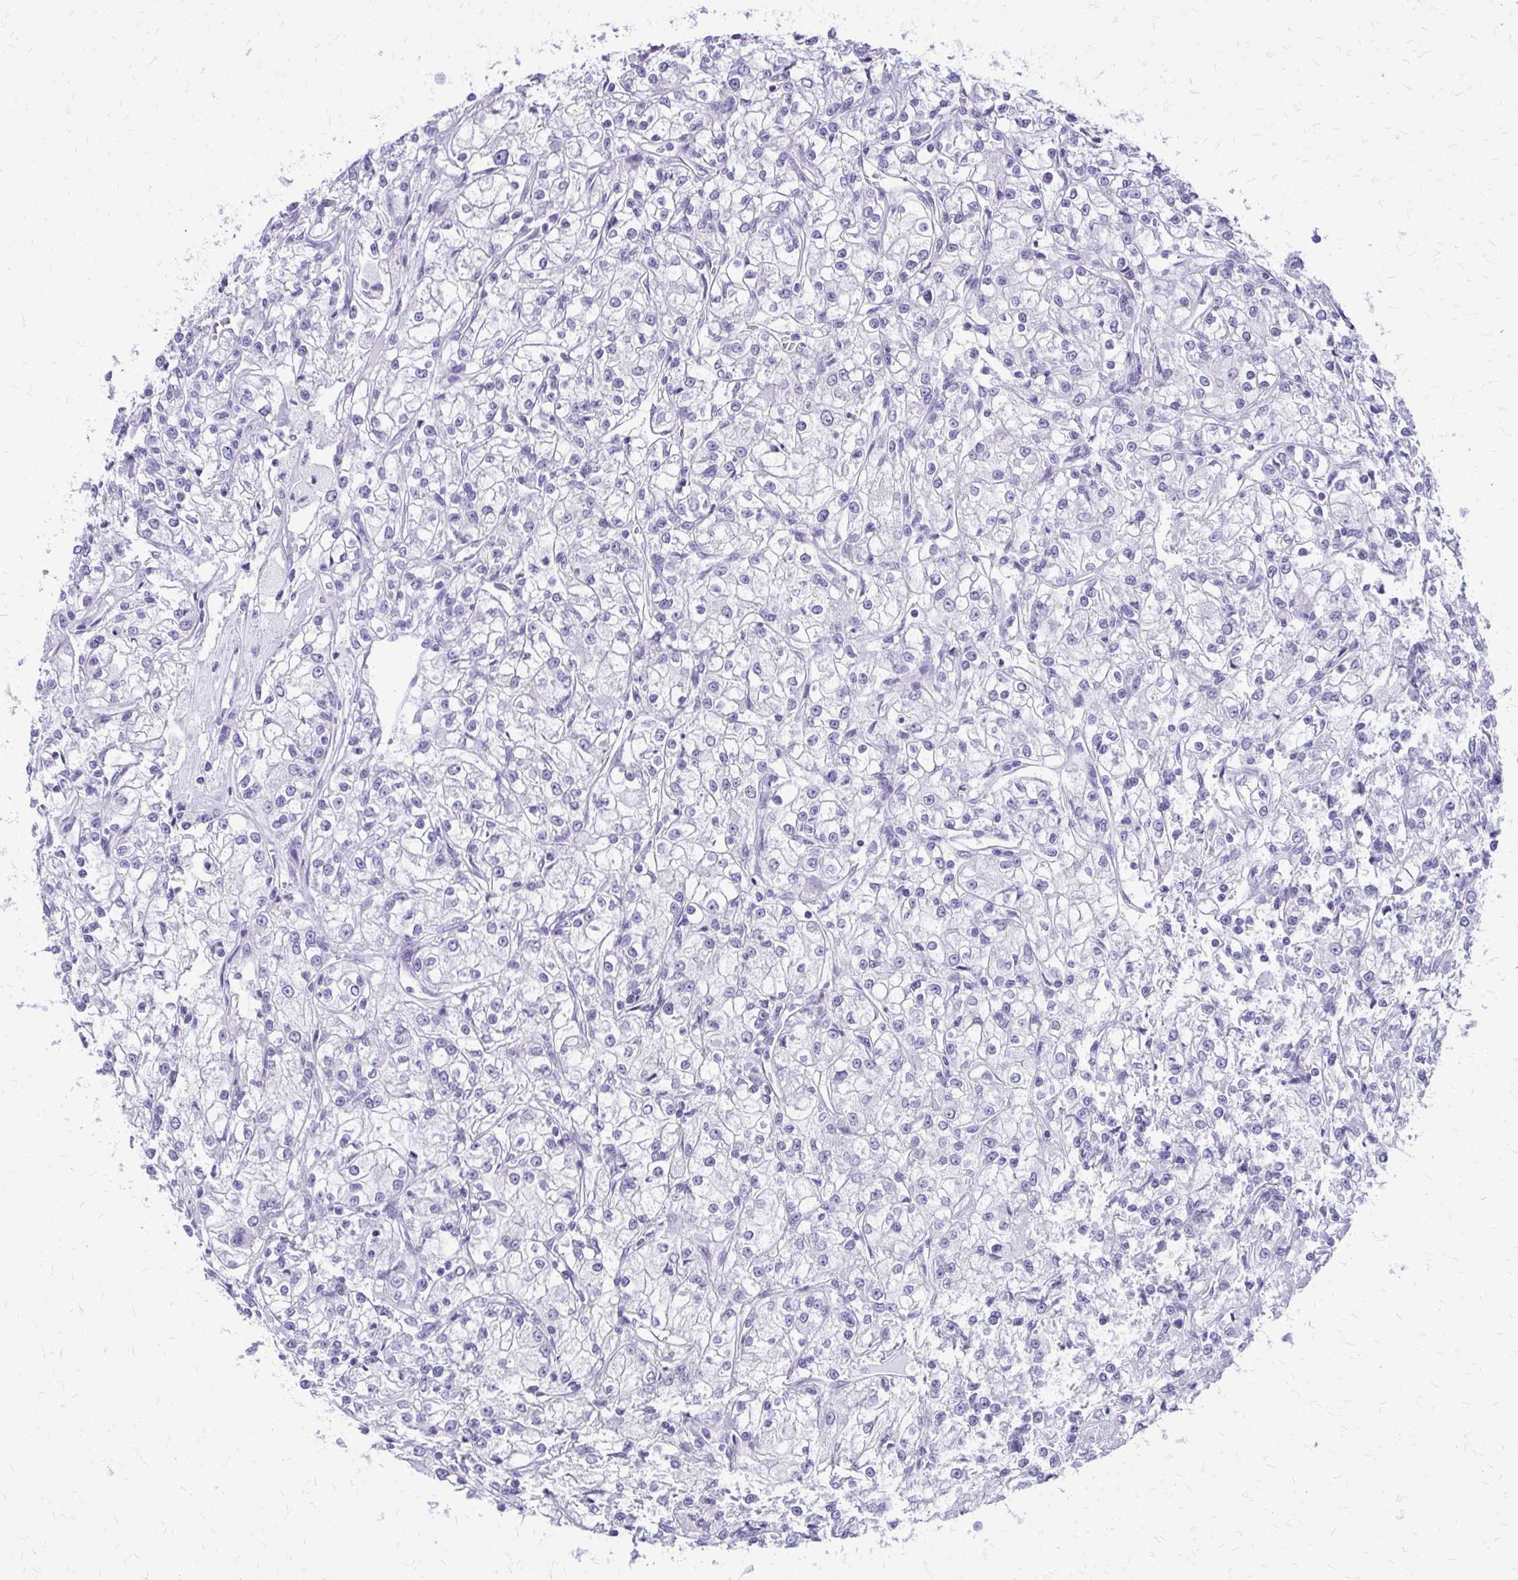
{"staining": {"intensity": "negative", "quantity": "none", "location": "none"}, "tissue": "renal cancer", "cell_type": "Tumor cells", "image_type": "cancer", "snomed": [{"axis": "morphology", "description": "Adenocarcinoma, NOS"}, {"axis": "topography", "description": "Kidney"}], "caption": "There is no significant staining in tumor cells of adenocarcinoma (renal). Nuclei are stained in blue.", "gene": "FAM162B", "patient": {"sex": "female", "age": 59}}